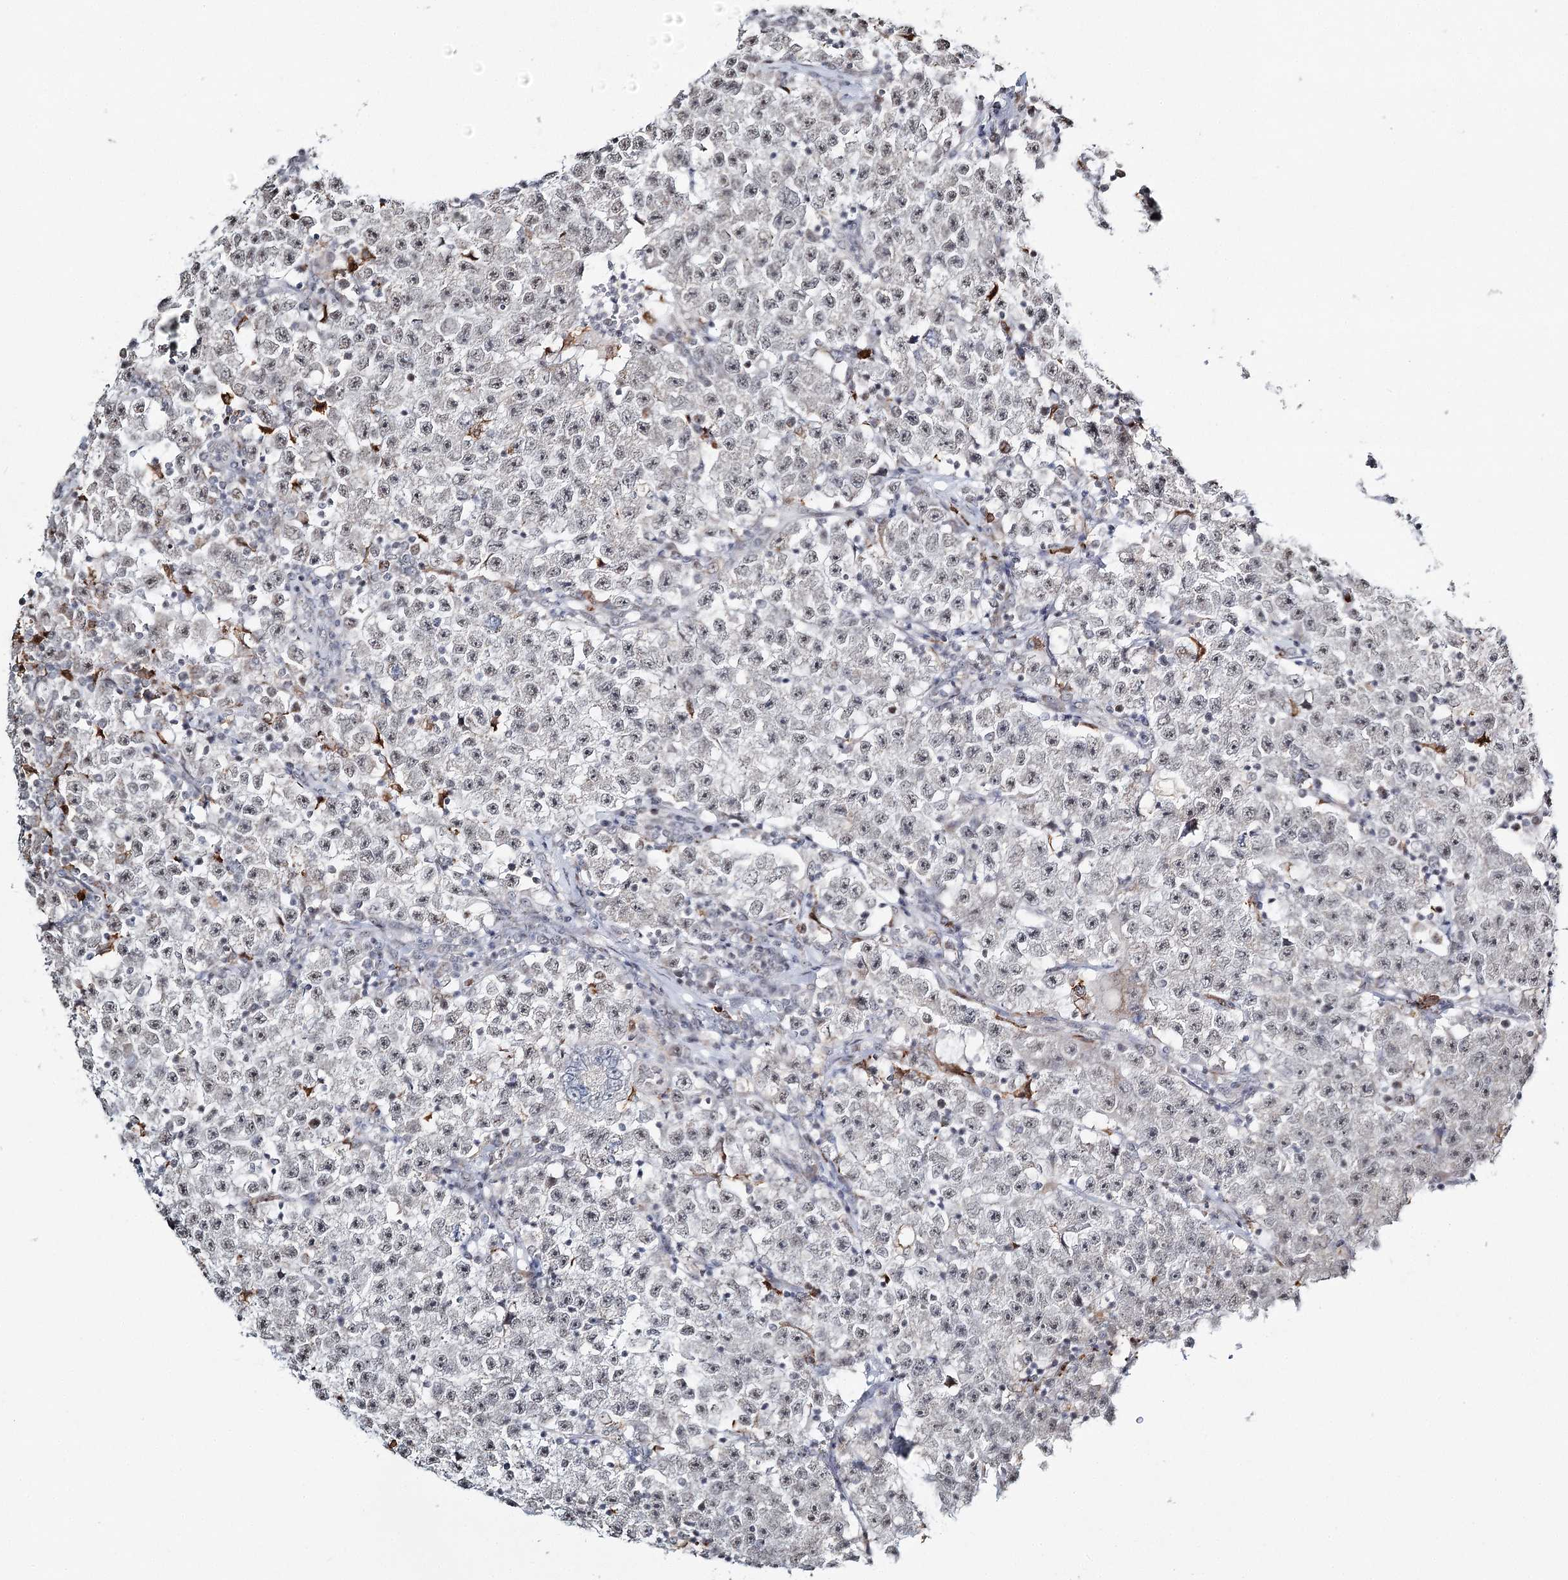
{"staining": {"intensity": "negative", "quantity": "none", "location": "none"}, "tissue": "testis cancer", "cell_type": "Tumor cells", "image_type": "cancer", "snomed": [{"axis": "morphology", "description": "Seminoma, NOS"}, {"axis": "topography", "description": "Testis"}], "caption": "A high-resolution histopathology image shows immunohistochemistry (IHC) staining of testis cancer, which reveals no significant expression in tumor cells. Nuclei are stained in blue.", "gene": "ATAD1", "patient": {"sex": "male", "age": 22}}